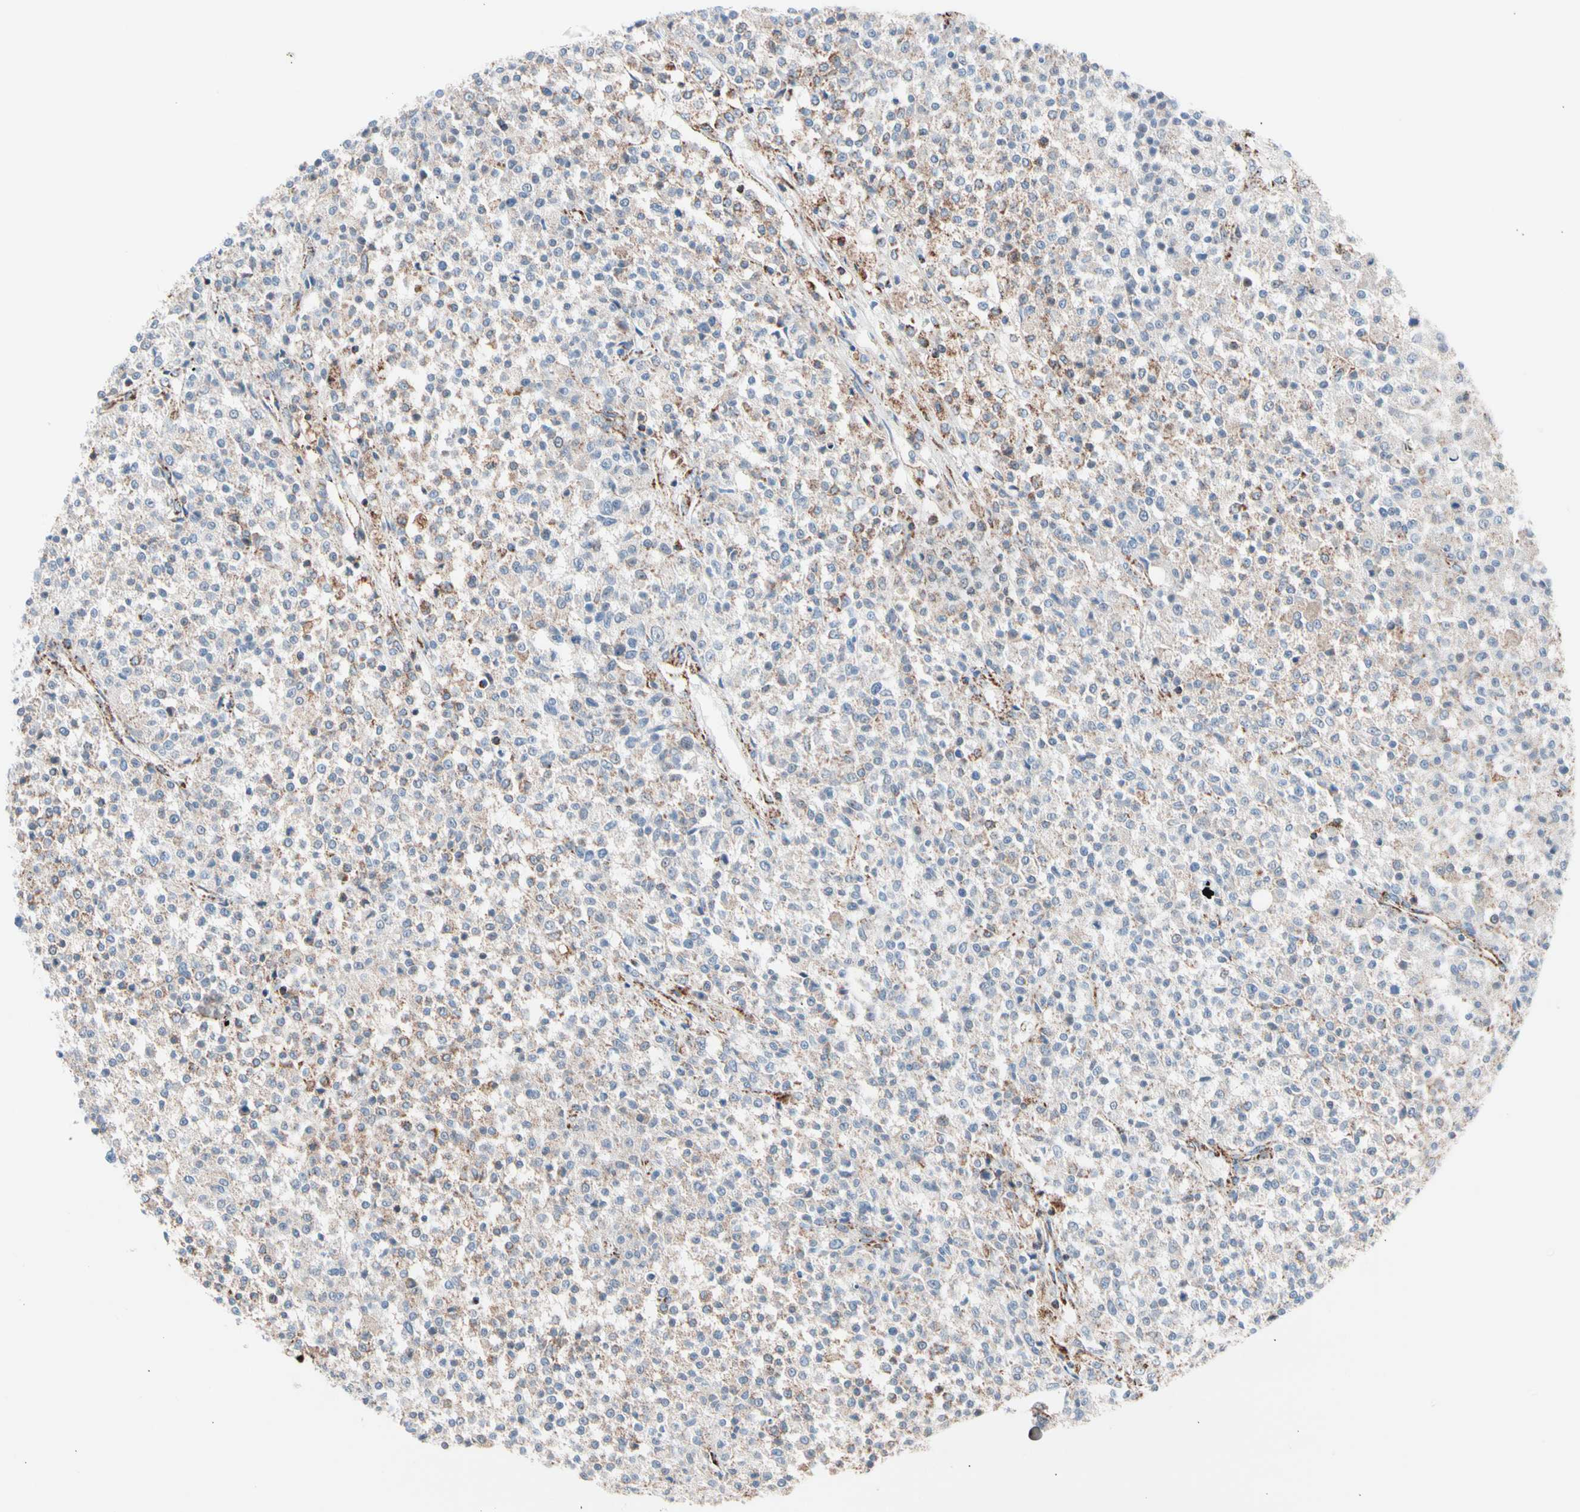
{"staining": {"intensity": "weak", "quantity": "25%-75%", "location": "cytoplasmic/membranous"}, "tissue": "testis cancer", "cell_type": "Tumor cells", "image_type": "cancer", "snomed": [{"axis": "morphology", "description": "Seminoma, NOS"}, {"axis": "topography", "description": "Testis"}], "caption": "About 25%-75% of tumor cells in testis cancer show weak cytoplasmic/membranous protein staining as visualized by brown immunohistochemical staining.", "gene": "HK1", "patient": {"sex": "male", "age": 59}}